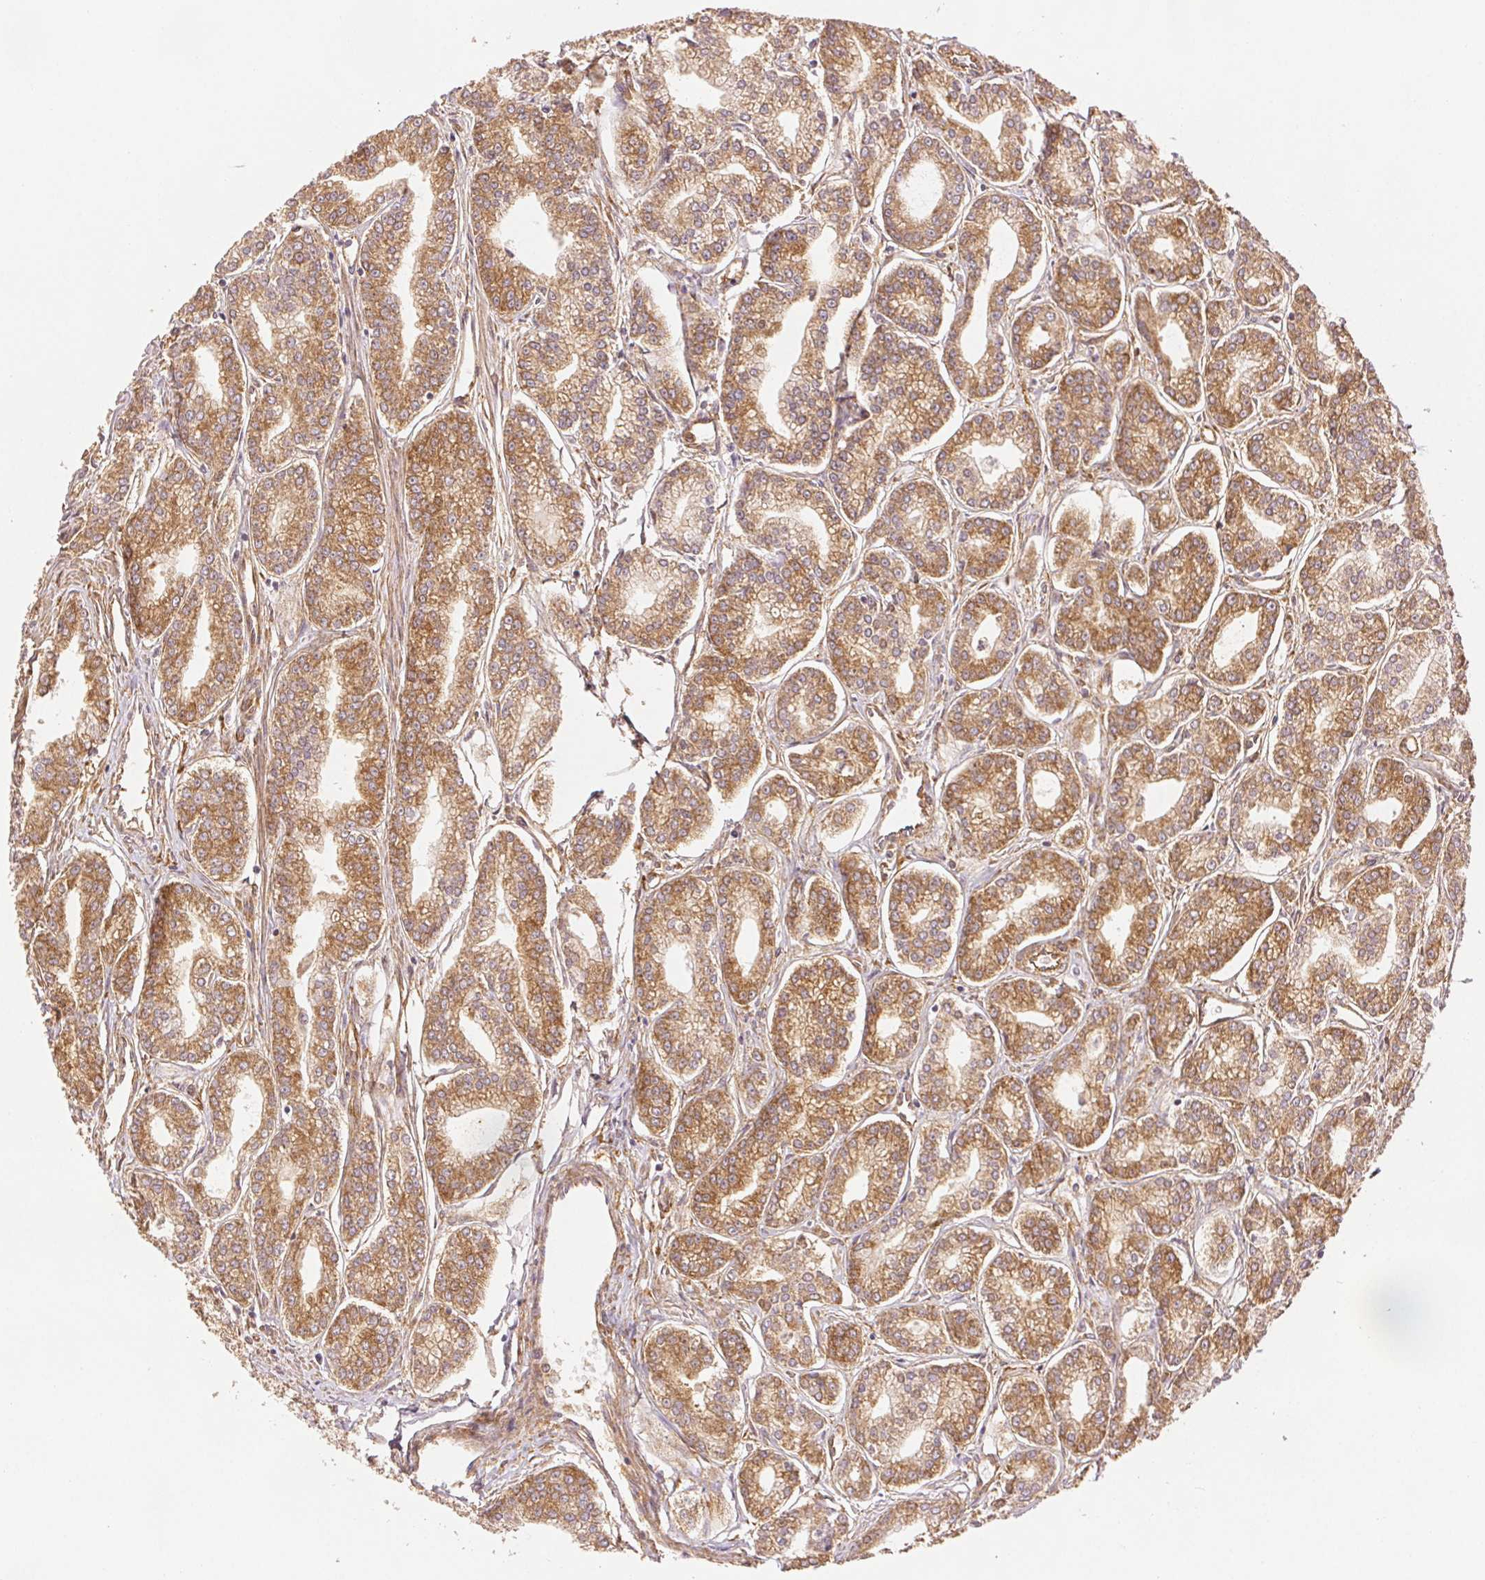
{"staining": {"intensity": "moderate", "quantity": ">75%", "location": "cytoplasmic/membranous"}, "tissue": "prostate cancer", "cell_type": "Tumor cells", "image_type": "cancer", "snomed": [{"axis": "morphology", "description": "Adenocarcinoma, NOS"}, {"axis": "topography", "description": "Prostate"}], "caption": "High-magnification brightfield microscopy of prostate cancer (adenocarcinoma) stained with DAB (brown) and counterstained with hematoxylin (blue). tumor cells exhibit moderate cytoplasmic/membranous staining is seen in about>75% of cells.", "gene": "DIAPH2", "patient": {"sex": "male", "age": 71}}